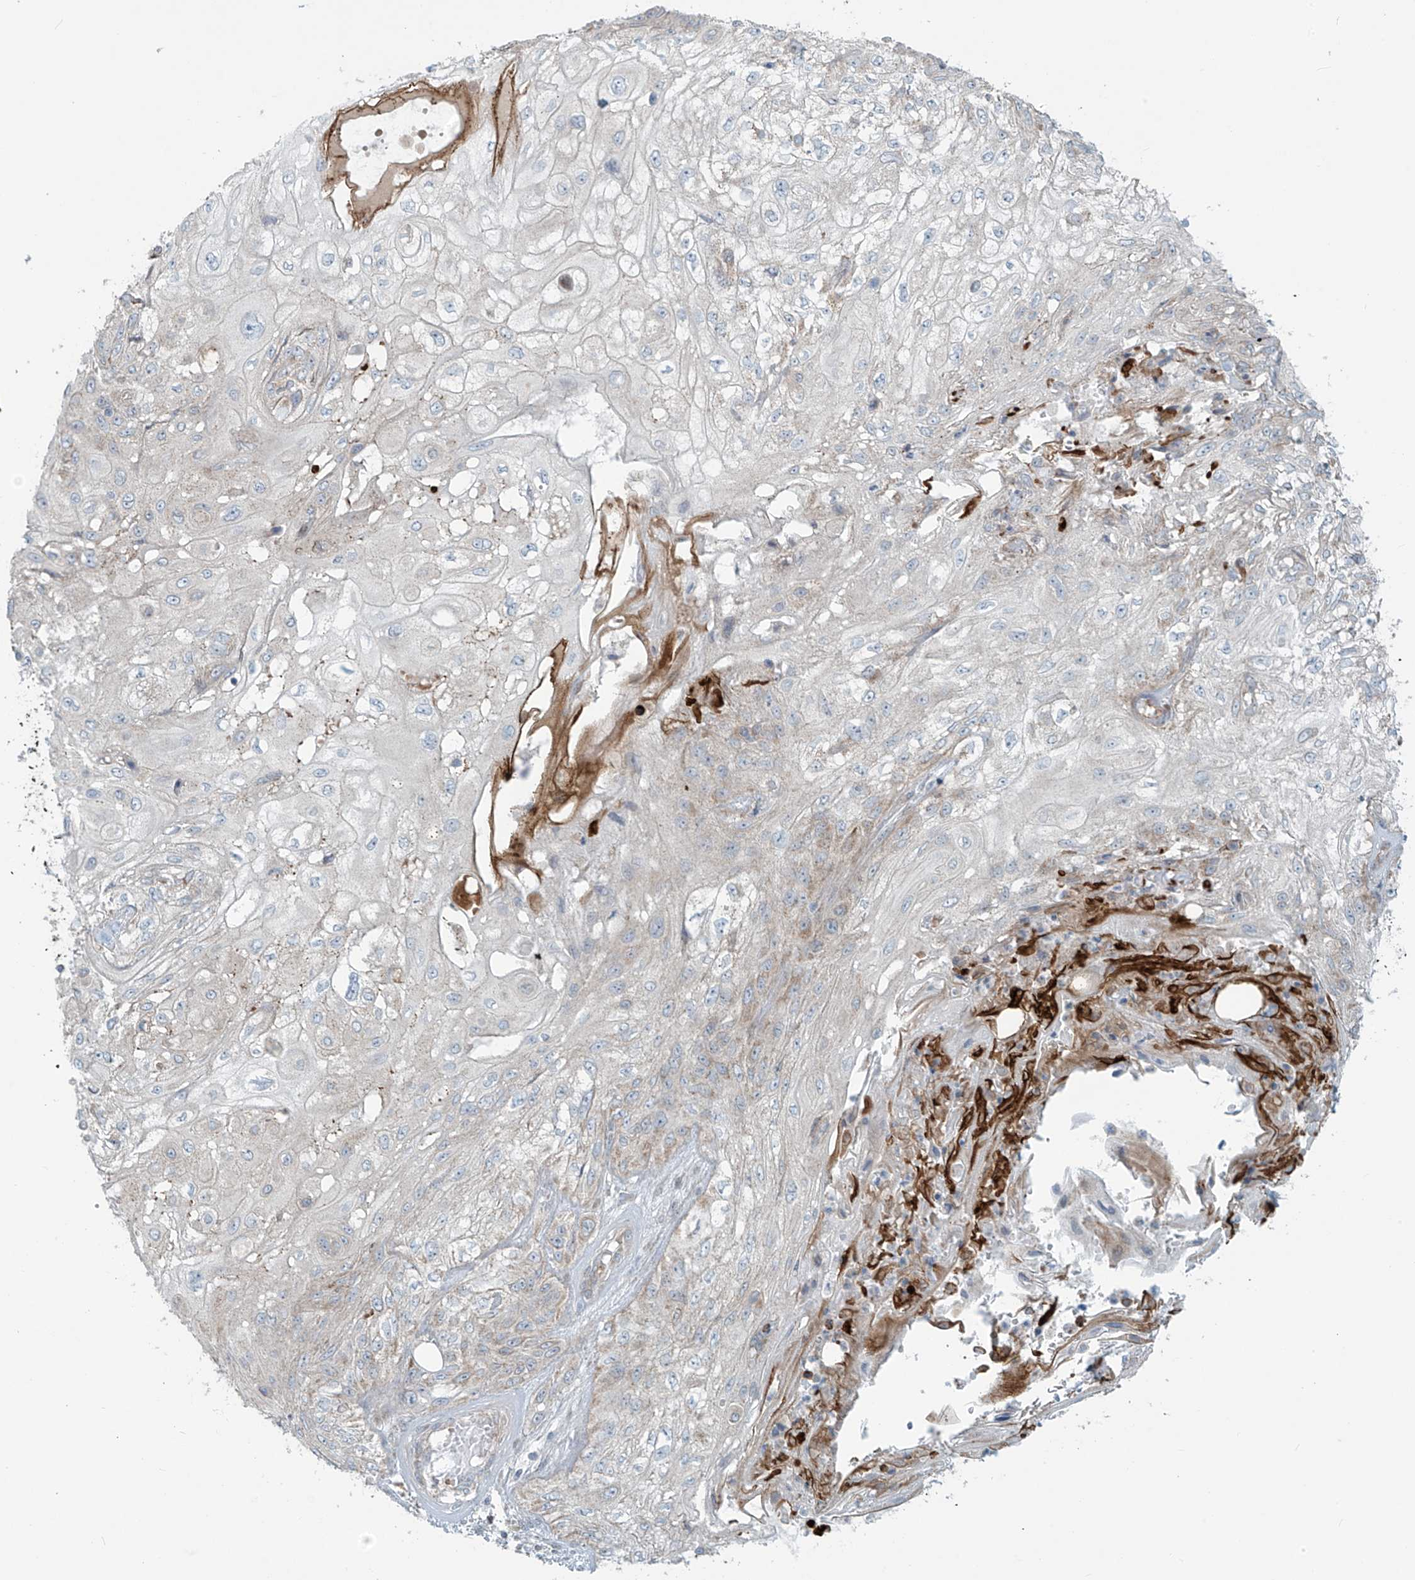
{"staining": {"intensity": "weak", "quantity": "<25%", "location": "cytoplasmic/membranous"}, "tissue": "skin cancer", "cell_type": "Tumor cells", "image_type": "cancer", "snomed": [{"axis": "morphology", "description": "Squamous cell carcinoma, NOS"}, {"axis": "morphology", "description": "Squamous cell carcinoma, metastatic, NOS"}, {"axis": "topography", "description": "Skin"}, {"axis": "topography", "description": "Lymph node"}], "caption": "Human skin squamous cell carcinoma stained for a protein using IHC reveals no staining in tumor cells.", "gene": "LZTS3", "patient": {"sex": "male", "age": 75}}